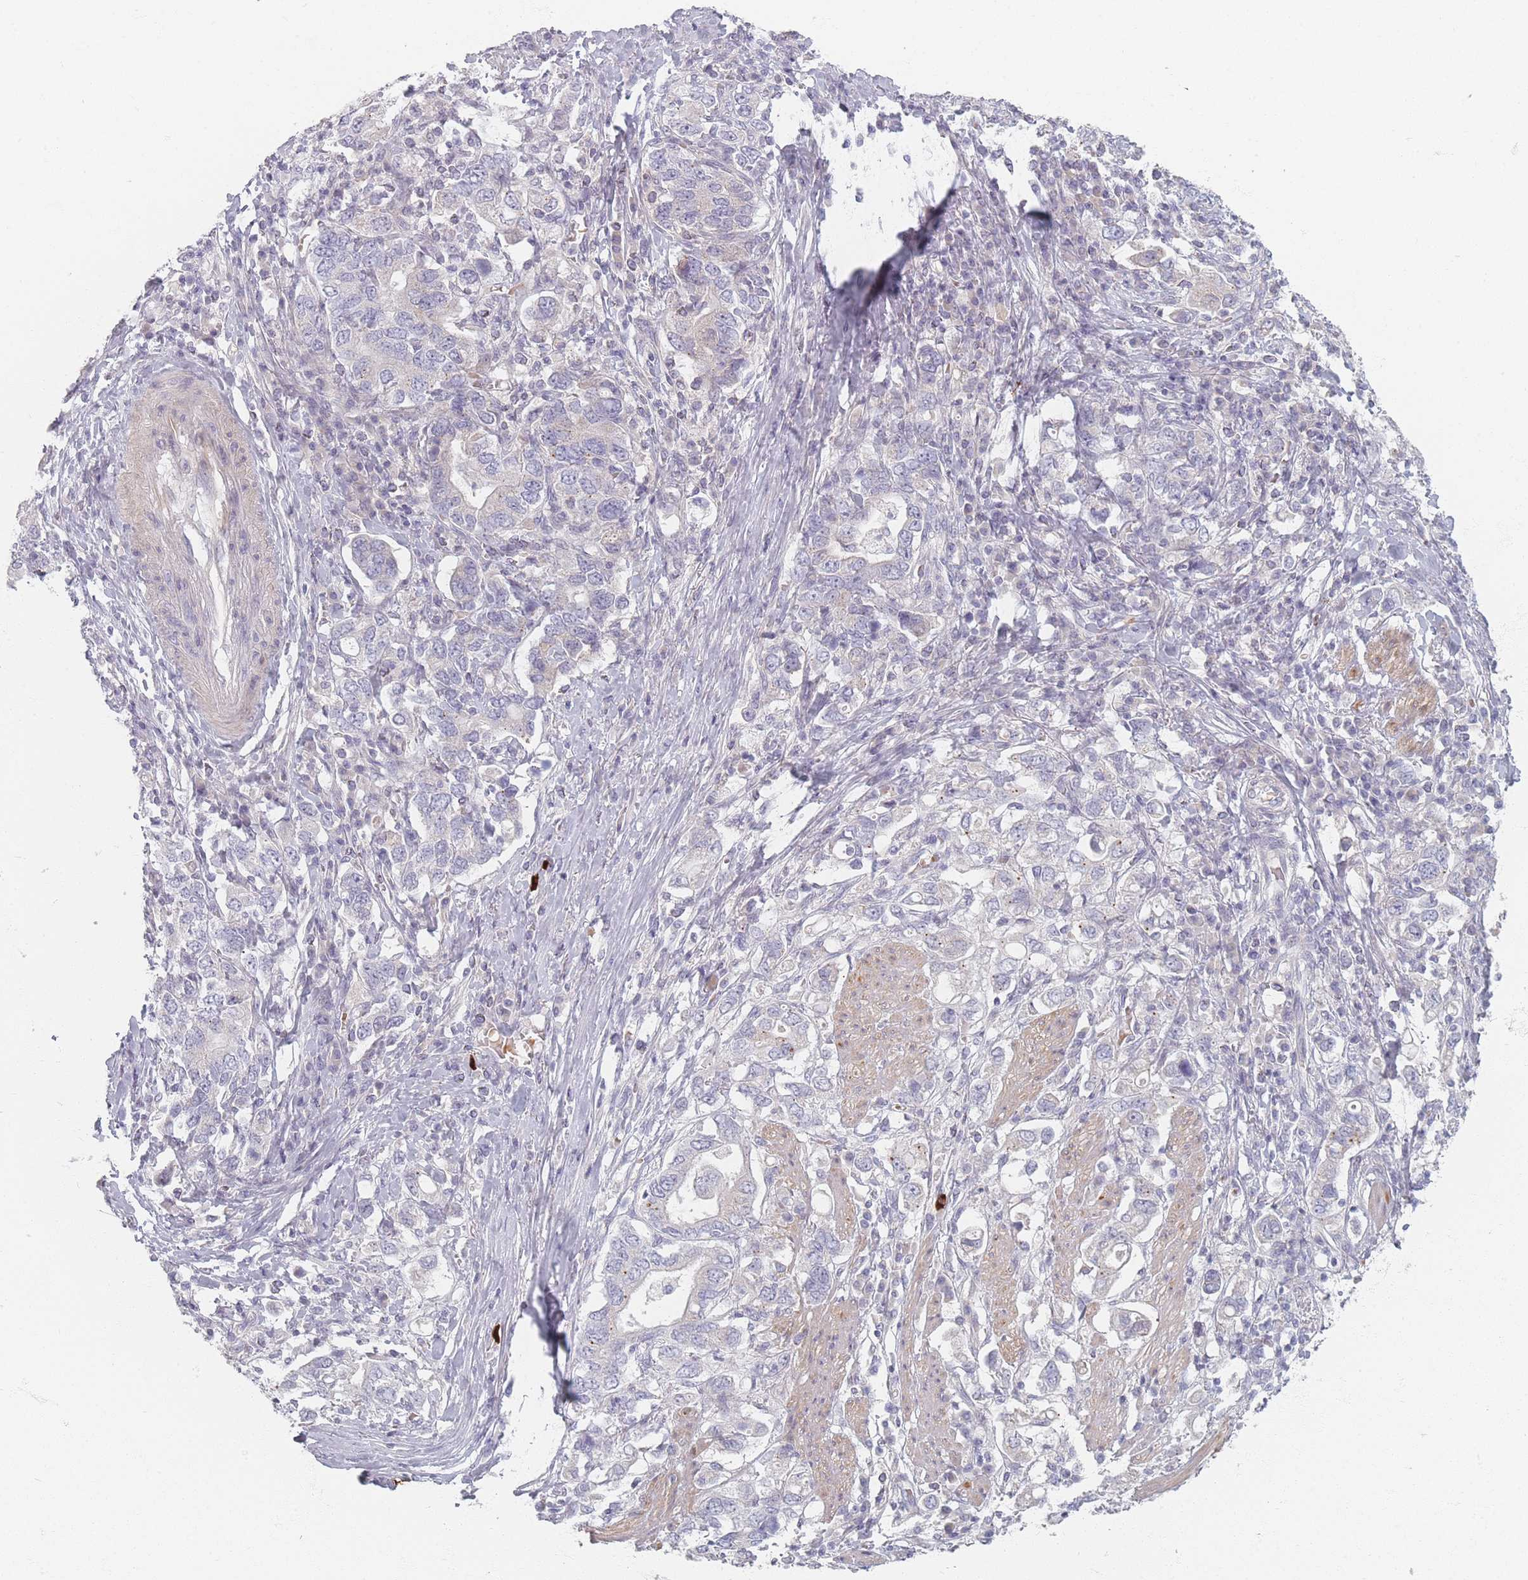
{"staining": {"intensity": "negative", "quantity": "none", "location": "none"}, "tissue": "stomach cancer", "cell_type": "Tumor cells", "image_type": "cancer", "snomed": [{"axis": "morphology", "description": "Adenocarcinoma, NOS"}, {"axis": "topography", "description": "Stomach, upper"}, {"axis": "topography", "description": "Stomach"}], "caption": "Immunohistochemistry (IHC) histopathology image of human stomach cancer (adenocarcinoma) stained for a protein (brown), which reveals no expression in tumor cells.", "gene": "TMOD1", "patient": {"sex": "male", "age": 62}}